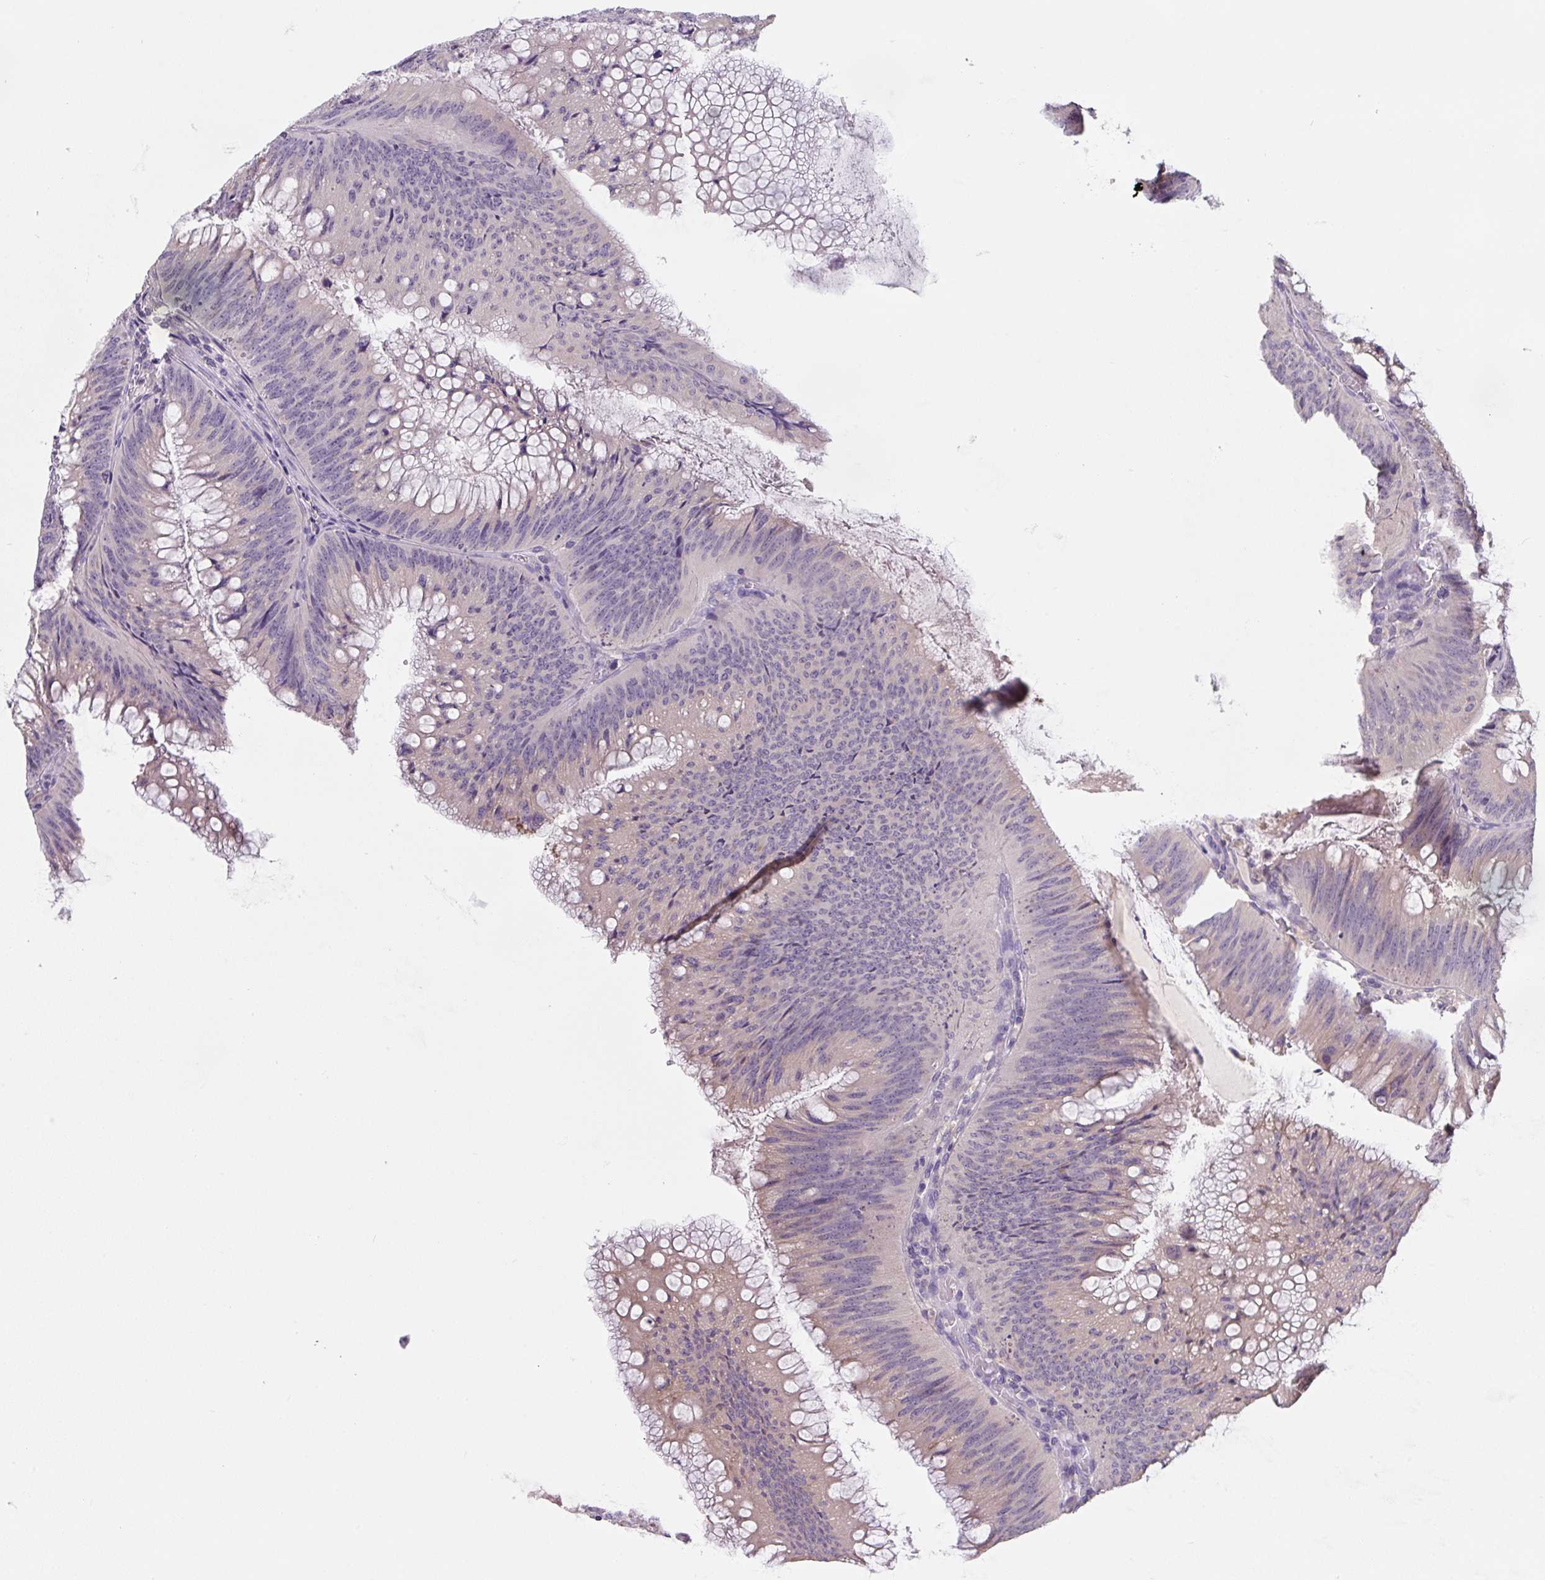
{"staining": {"intensity": "negative", "quantity": "none", "location": "none"}, "tissue": "colorectal cancer", "cell_type": "Tumor cells", "image_type": "cancer", "snomed": [{"axis": "morphology", "description": "Adenocarcinoma, NOS"}, {"axis": "topography", "description": "Rectum"}], "caption": "Immunohistochemical staining of human colorectal cancer (adenocarcinoma) demonstrates no significant staining in tumor cells.", "gene": "FZD5", "patient": {"sex": "female", "age": 72}}